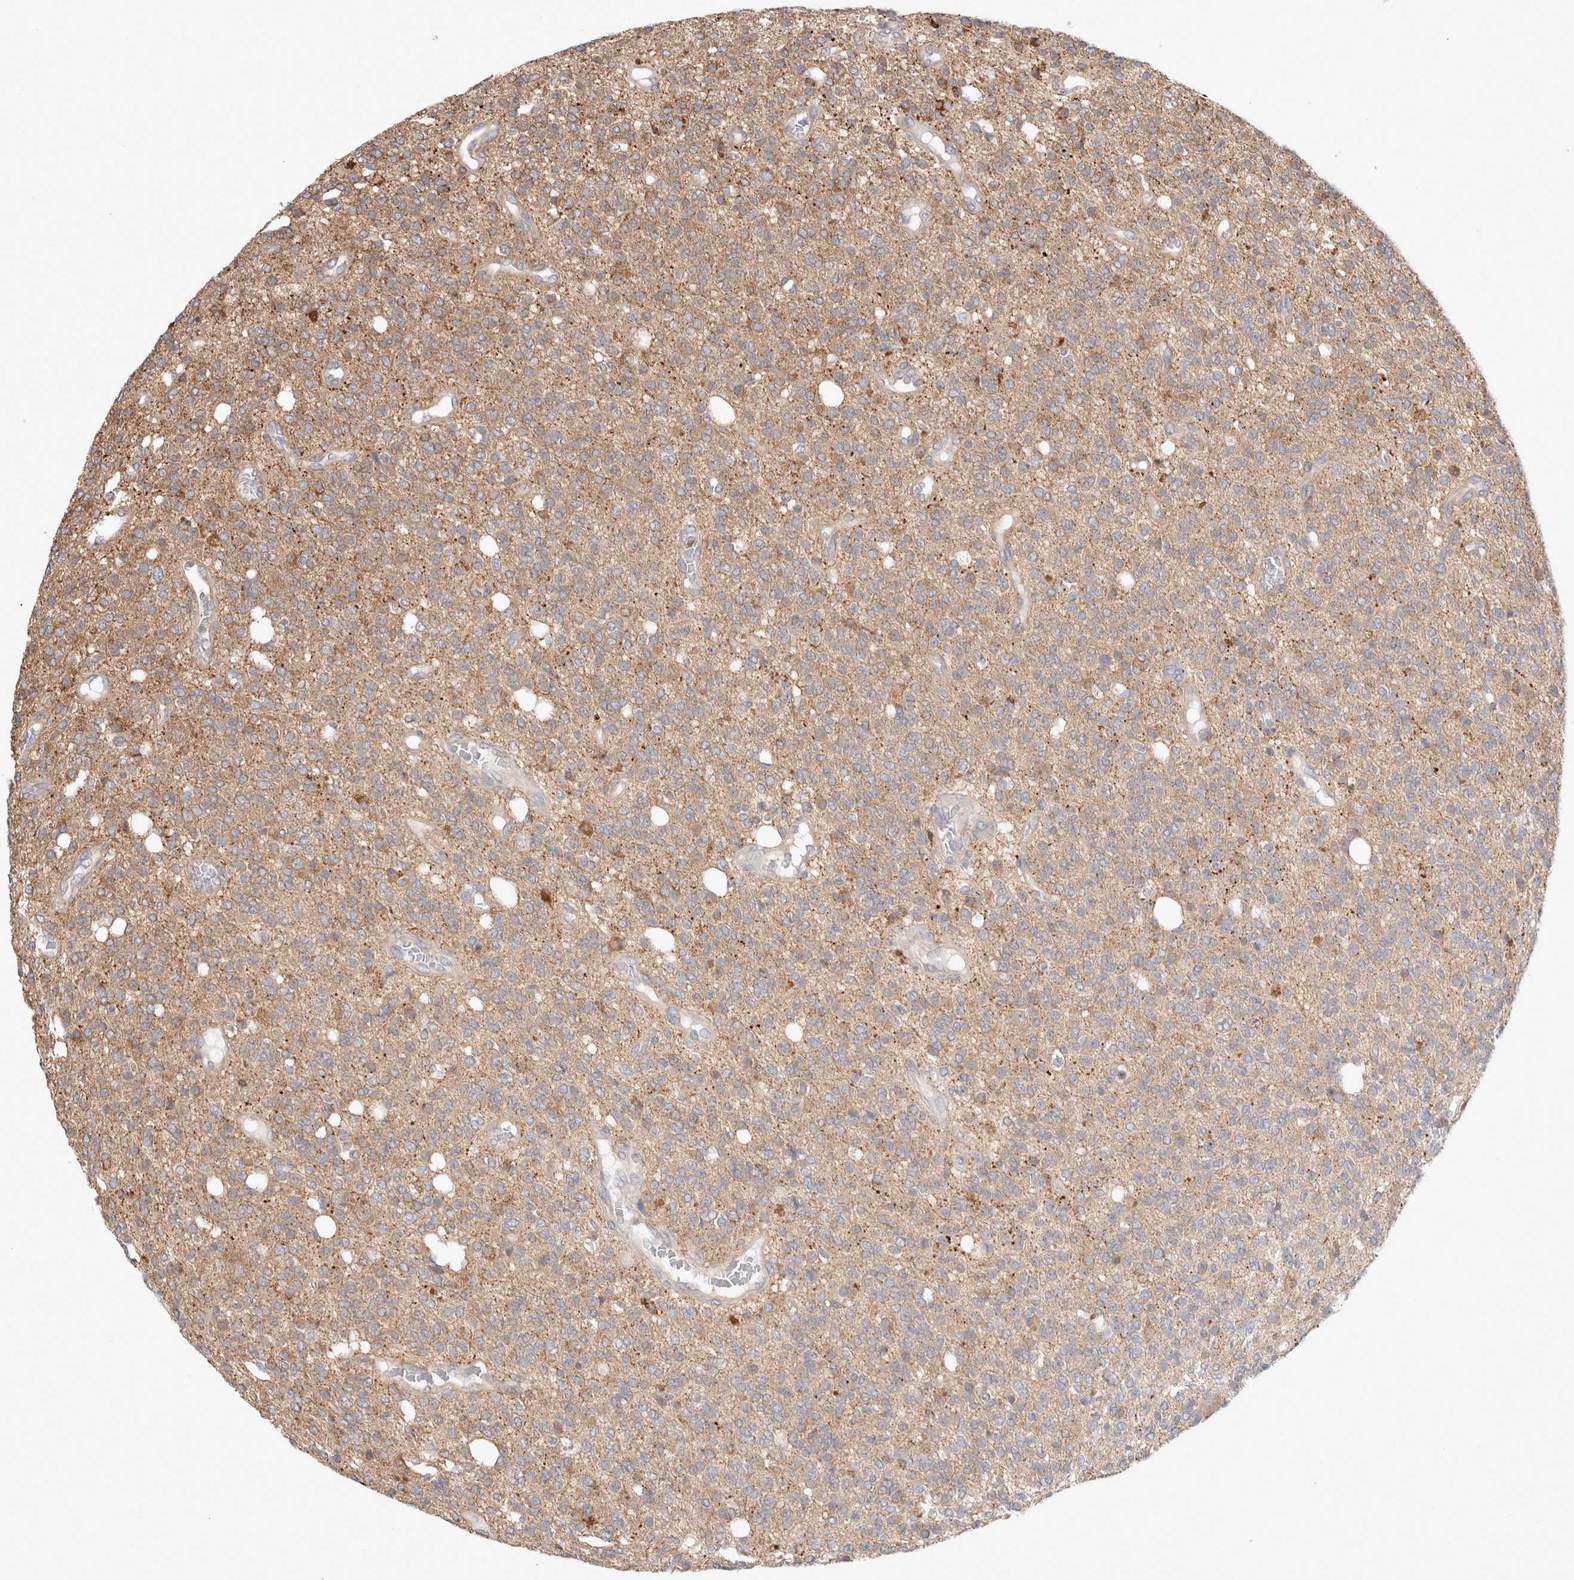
{"staining": {"intensity": "moderate", "quantity": "25%-75%", "location": "cytoplasmic/membranous"}, "tissue": "glioma", "cell_type": "Tumor cells", "image_type": "cancer", "snomed": [{"axis": "morphology", "description": "Glioma, malignant, High grade"}, {"axis": "topography", "description": "Brain"}], "caption": "Protein expression analysis of human malignant glioma (high-grade) reveals moderate cytoplasmic/membranous expression in about 25%-75% of tumor cells.", "gene": "HROB", "patient": {"sex": "male", "age": 34}}